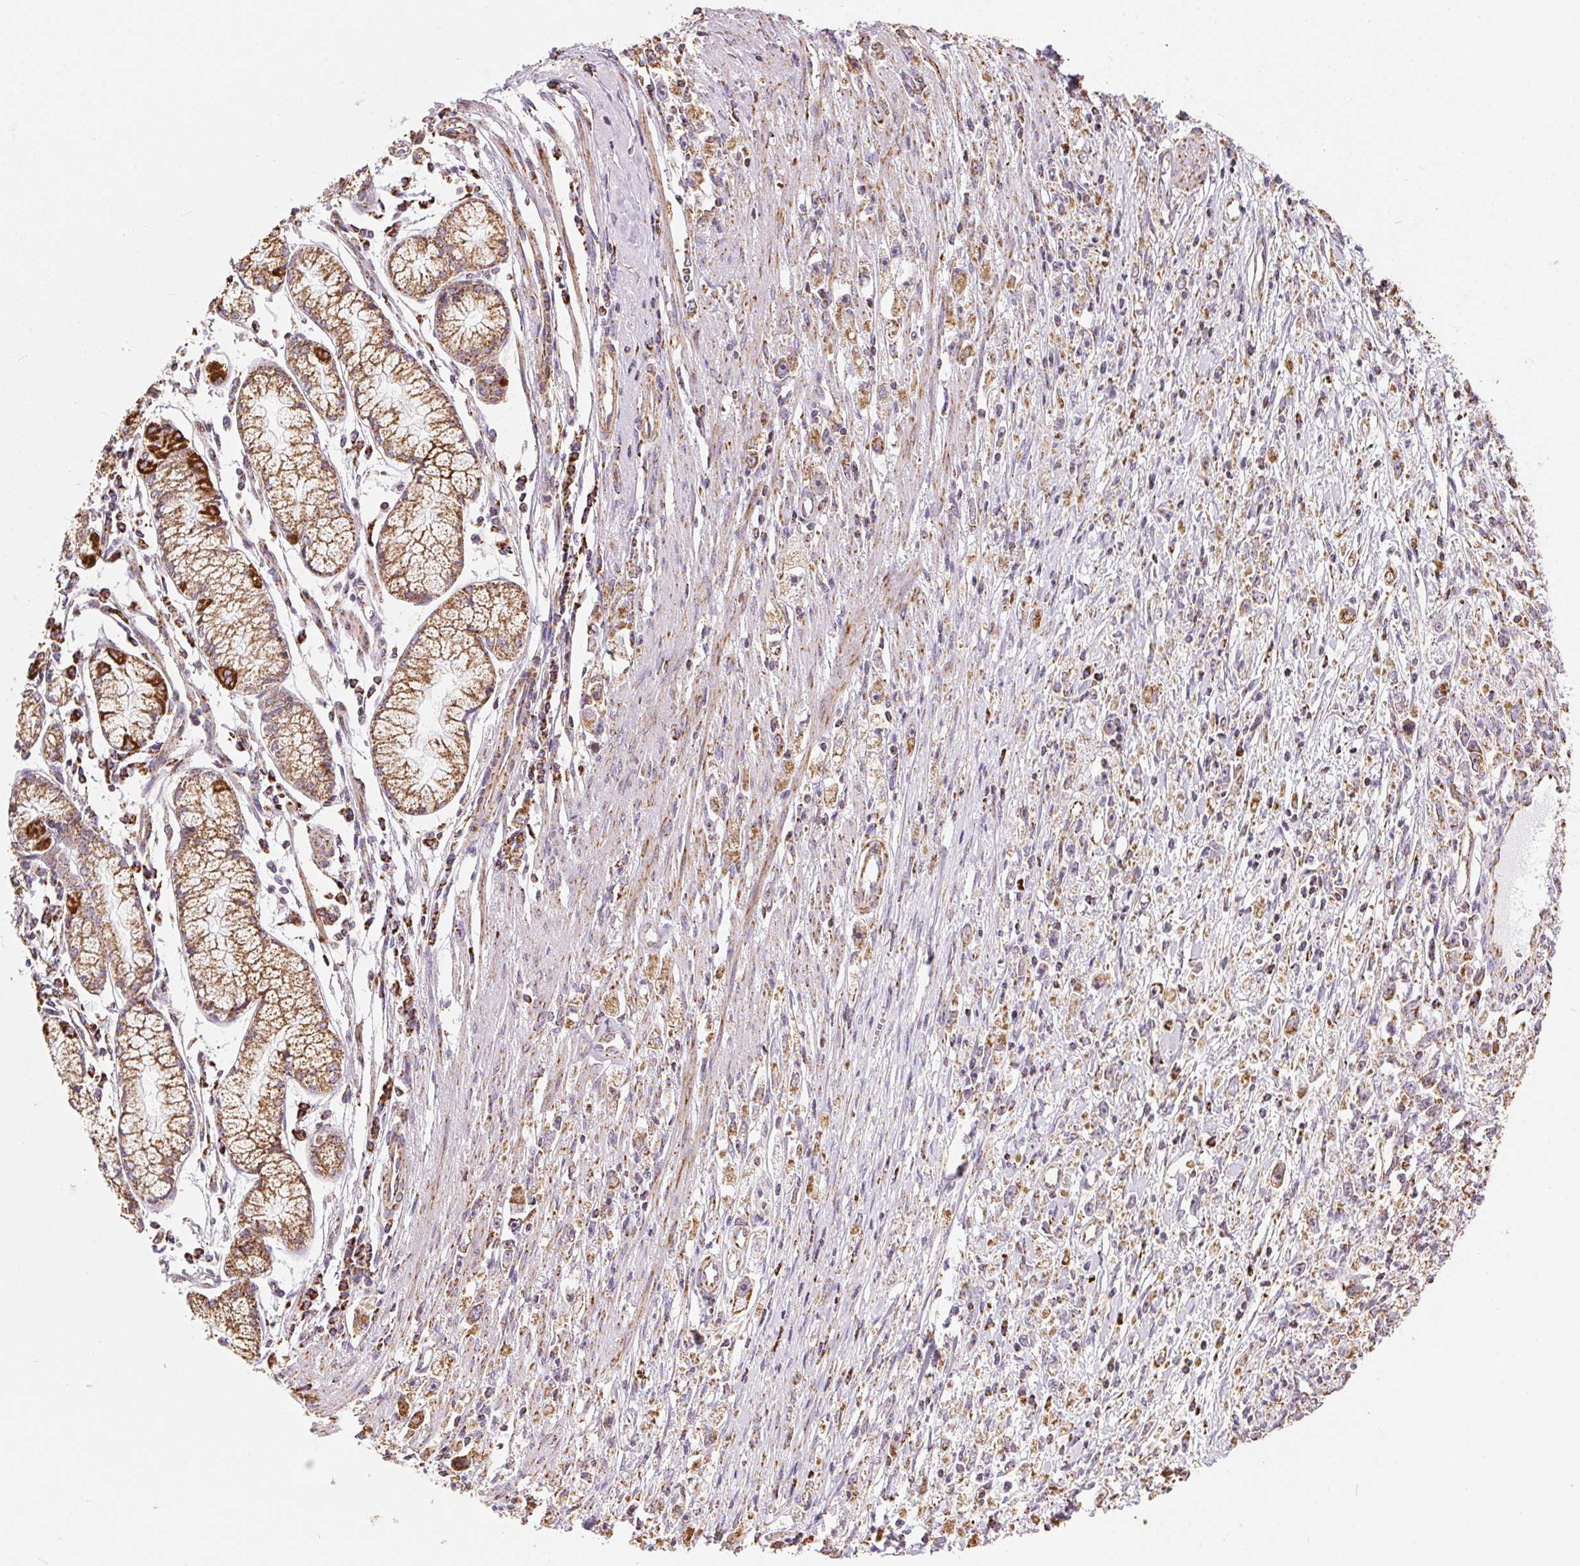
{"staining": {"intensity": "moderate", "quantity": ">75%", "location": "cytoplasmic/membranous"}, "tissue": "stomach cancer", "cell_type": "Tumor cells", "image_type": "cancer", "snomed": [{"axis": "morphology", "description": "Adenocarcinoma, NOS"}, {"axis": "topography", "description": "Stomach"}], "caption": "Immunohistochemical staining of stomach adenocarcinoma exhibits medium levels of moderate cytoplasmic/membranous staining in approximately >75% of tumor cells.", "gene": "MAPK11", "patient": {"sex": "female", "age": 59}}